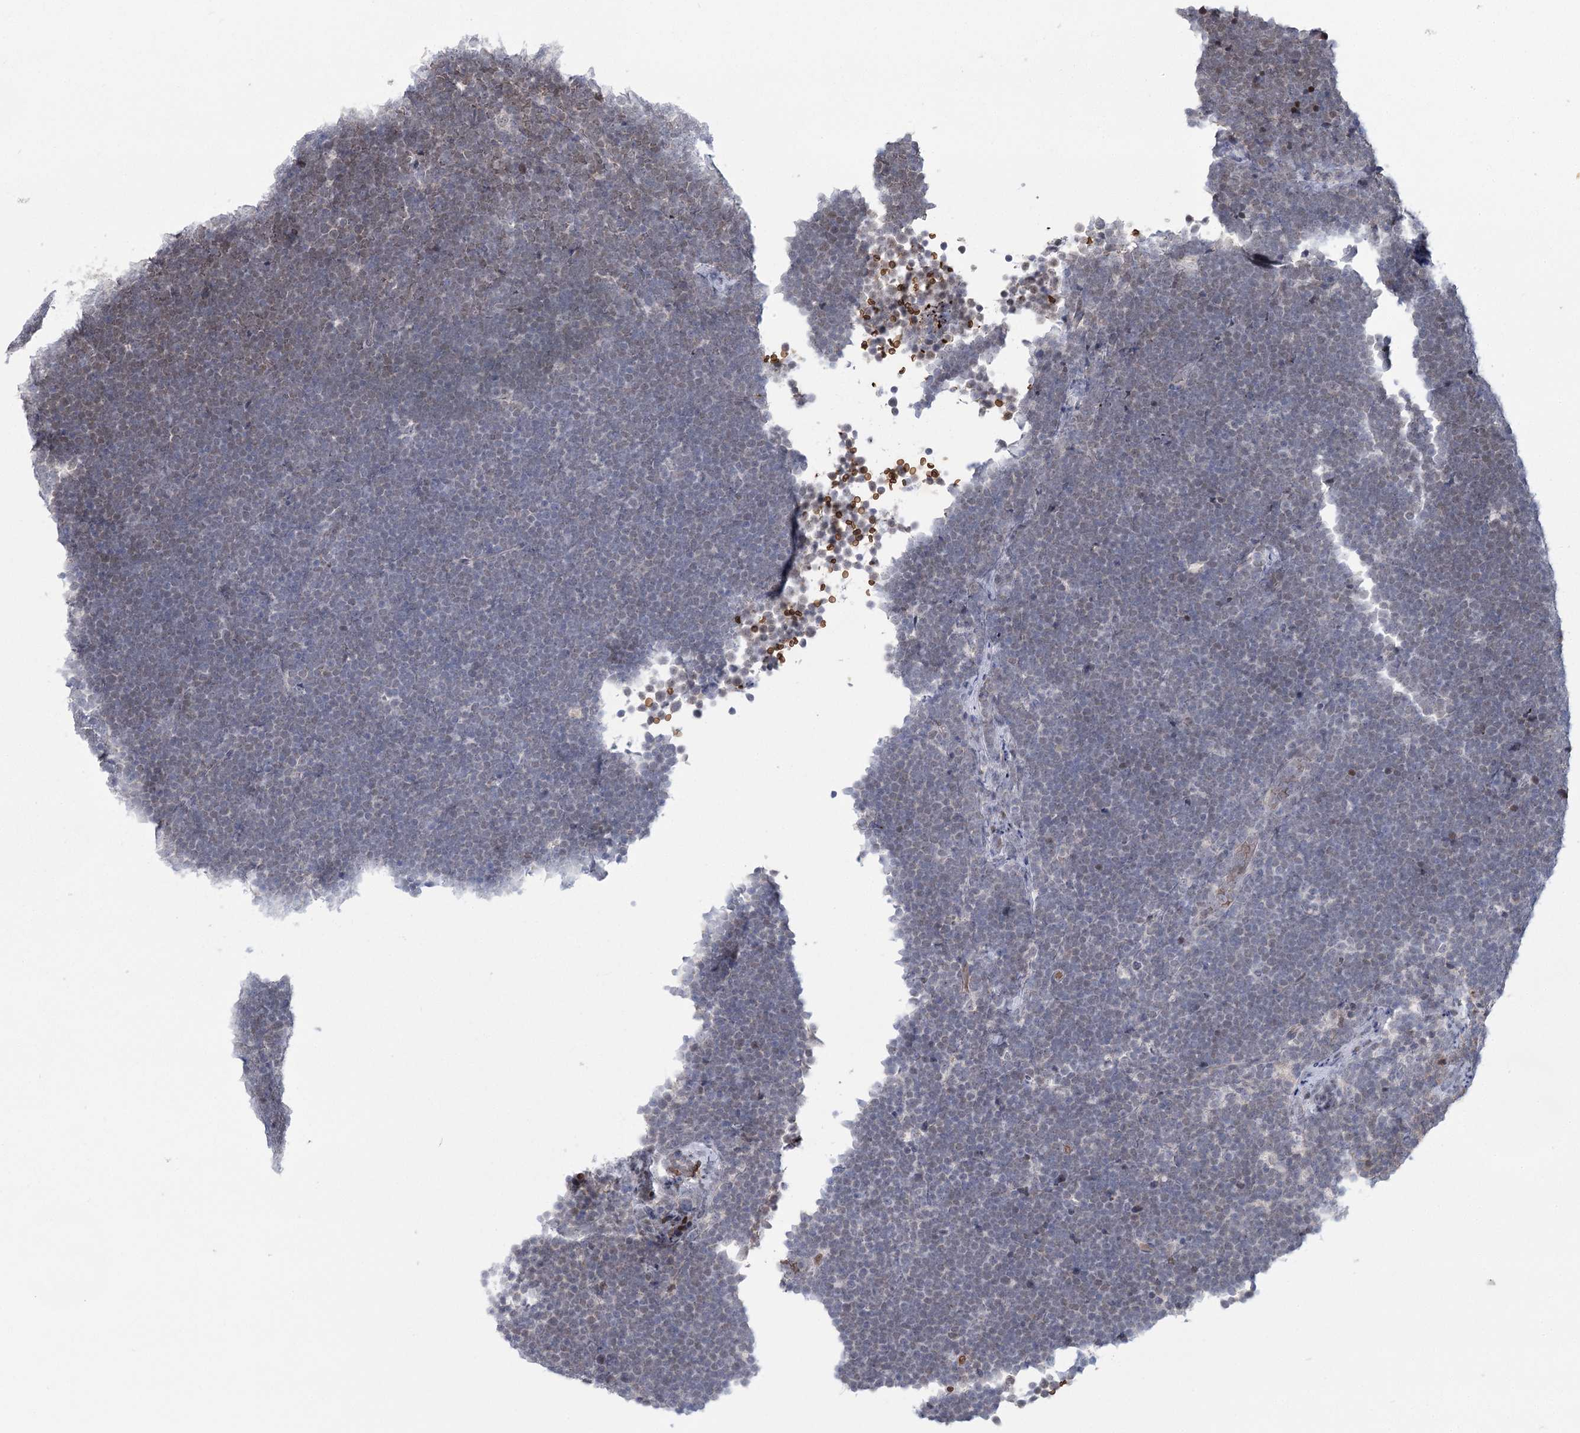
{"staining": {"intensity": "negative", "quantity": "none", "location": "none"}, "tissue": "lymphoma", "cell_type": "Tumor cells", "image_type": "cancer", "snomed": [{"axis": "morphology", "description": "Malignant lymphoma, non-Hodgkin's type, High grade"}, {"axis": "topography", "description": "Lymph node"}], "caption": "A high-resolution histopathology image shows immunohistochemistry (IHC) staining of high-grade malignant lymphoma, non-Hodgkin's type, which exhibits no significant staining in tumor cells.", "gene": "NSMCE4A", "patient": {"sex": "male", "age": 13}}